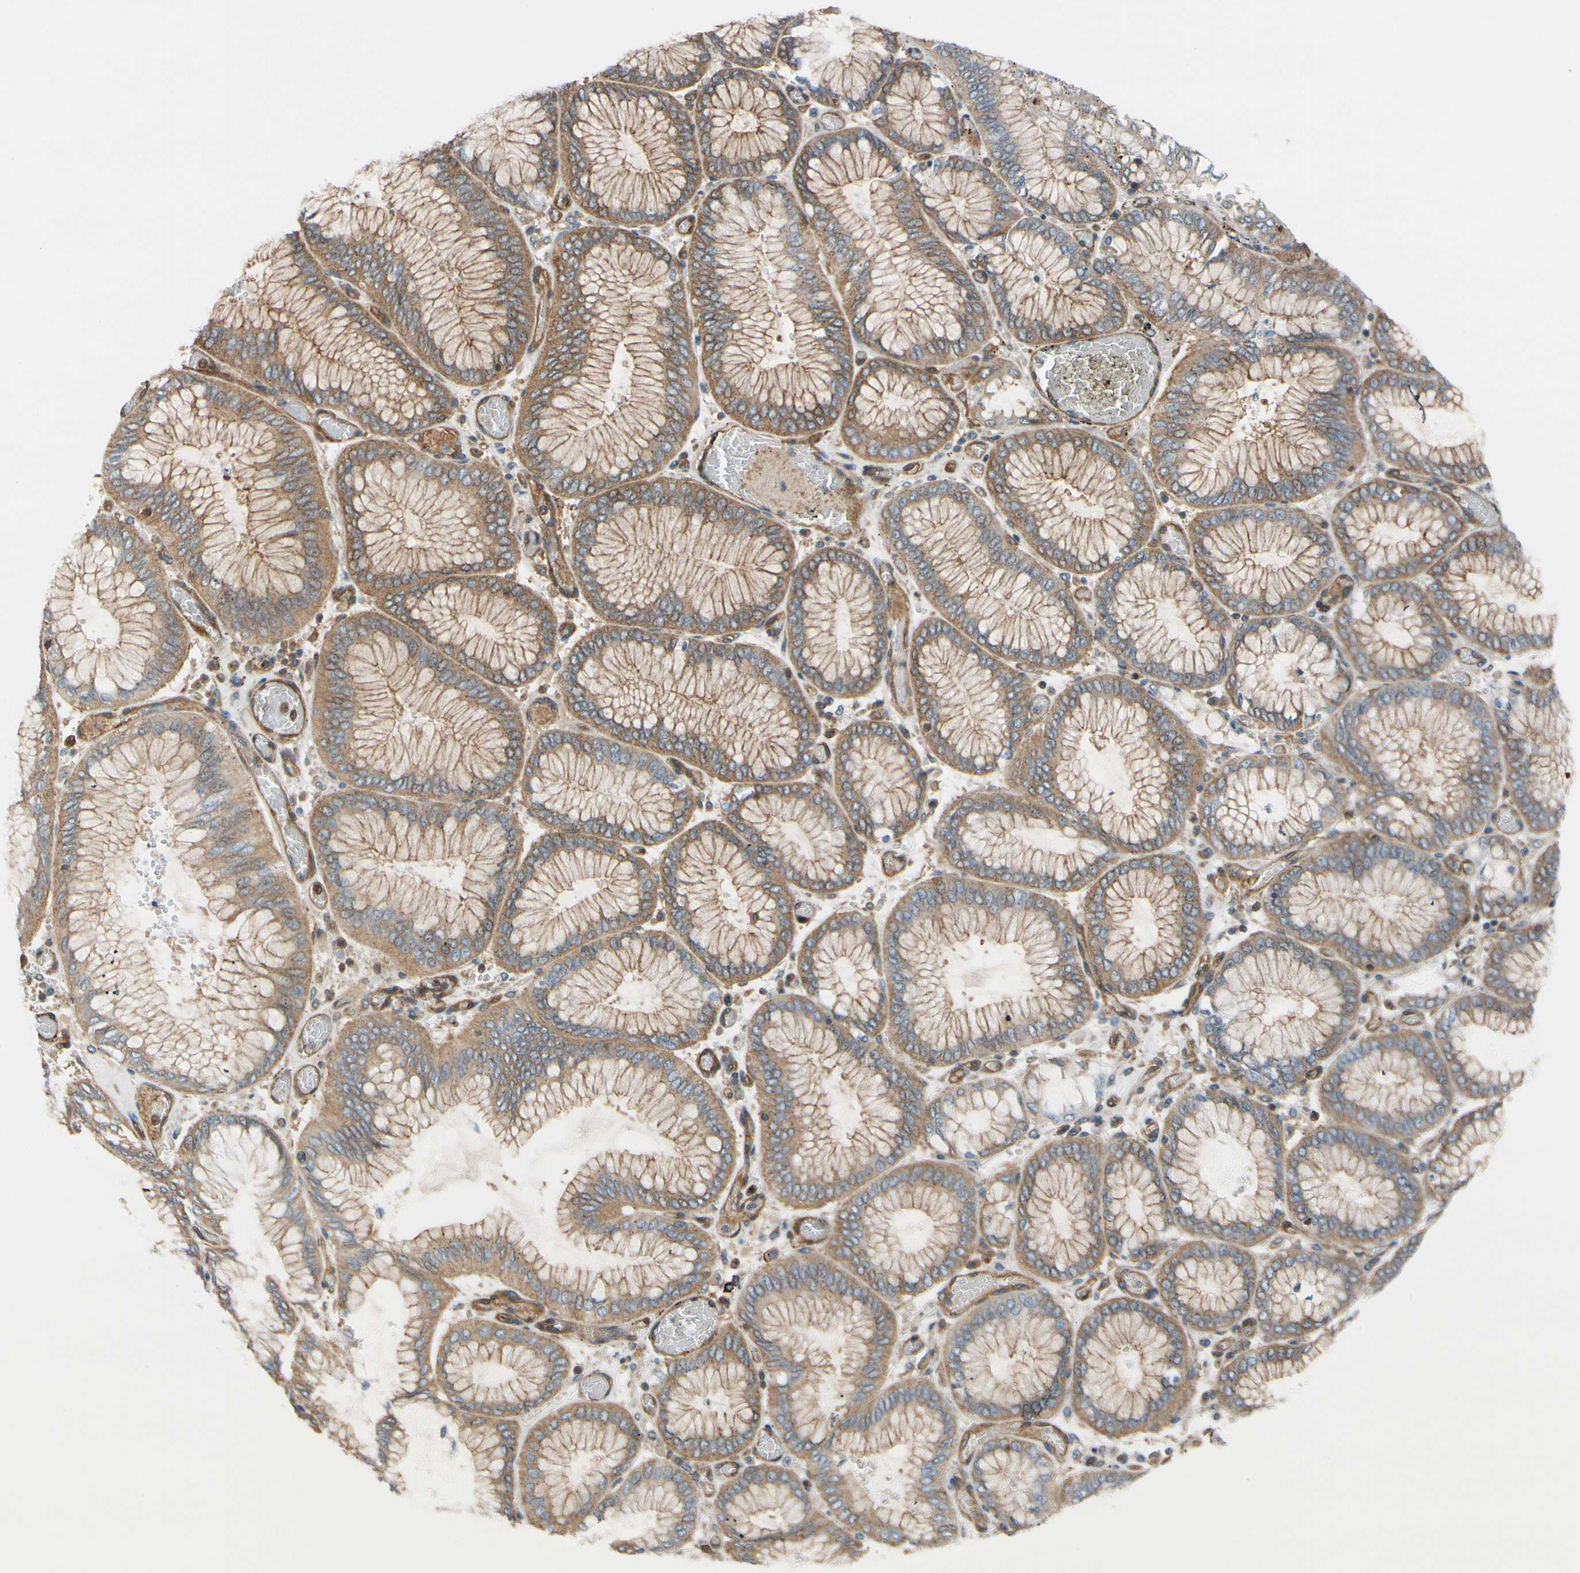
{"staining": {"intensity": "moderate", "quantity": ">75%", "location": "cytoplasmic/membranous"}, "tissue": "stomach cancer", "cell_type": "Tumor cells", "image_type": "cancer", "snomed": [{"axis": "morphology", "description": "Normal tissue, NOS"}, {"axis": "morphology", "description": "Adenocarcinoma, NOS"}, {"axis": "topography", "description": "Stomach, upper"}, {"axis": "topography", "description": "Stomach"}], "caption": "DAB immunohistochemical staining of human stomach adenocarcinoma reveals moderate cytoplasmic/membranous protein positivity in approximately >75% of tumor cells.", "gene": "EPS15", "patient": {"sex": "male", "age": 76}}